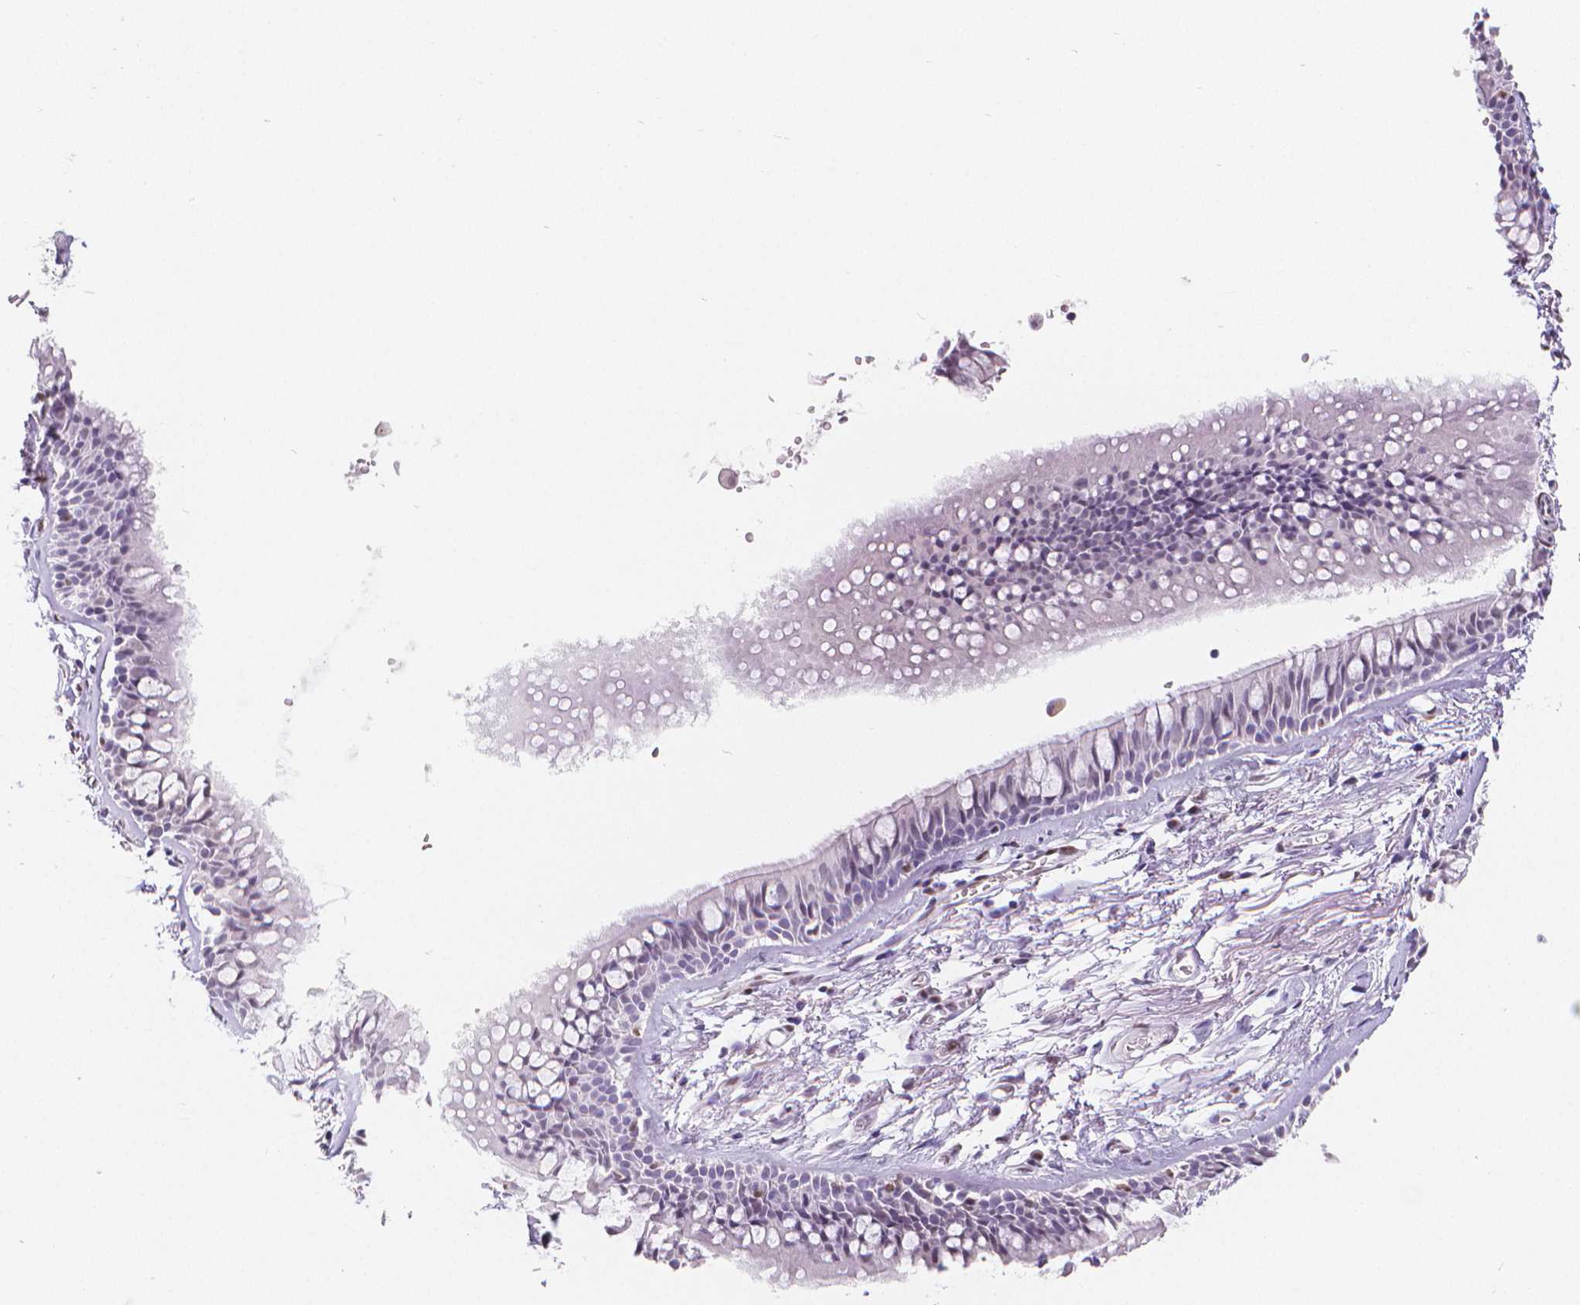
{"staining": {"intensity": "negative", "quantity": "none", "location": "none"}, "tissue": "soft tissue", "cell_type": "Chondrocytes", "image_type": "normal", "snomed": [{"axis": "morphology", "description": "Normal tissue, NOS"}, {"axis": "topography", "description": "Cartilage tissue"}, {"axis": "topography", "description": "Bronchus"}], "caption": "Immunohistochemistry (IHC) photomicrograph of benign soft tissue stained for a protein (brown), which exhibits no expression in chondrocytes. Nuclei are stained in blue.", "gene": "MEF2C", "patient": {"sex": "female", "age": 79}}